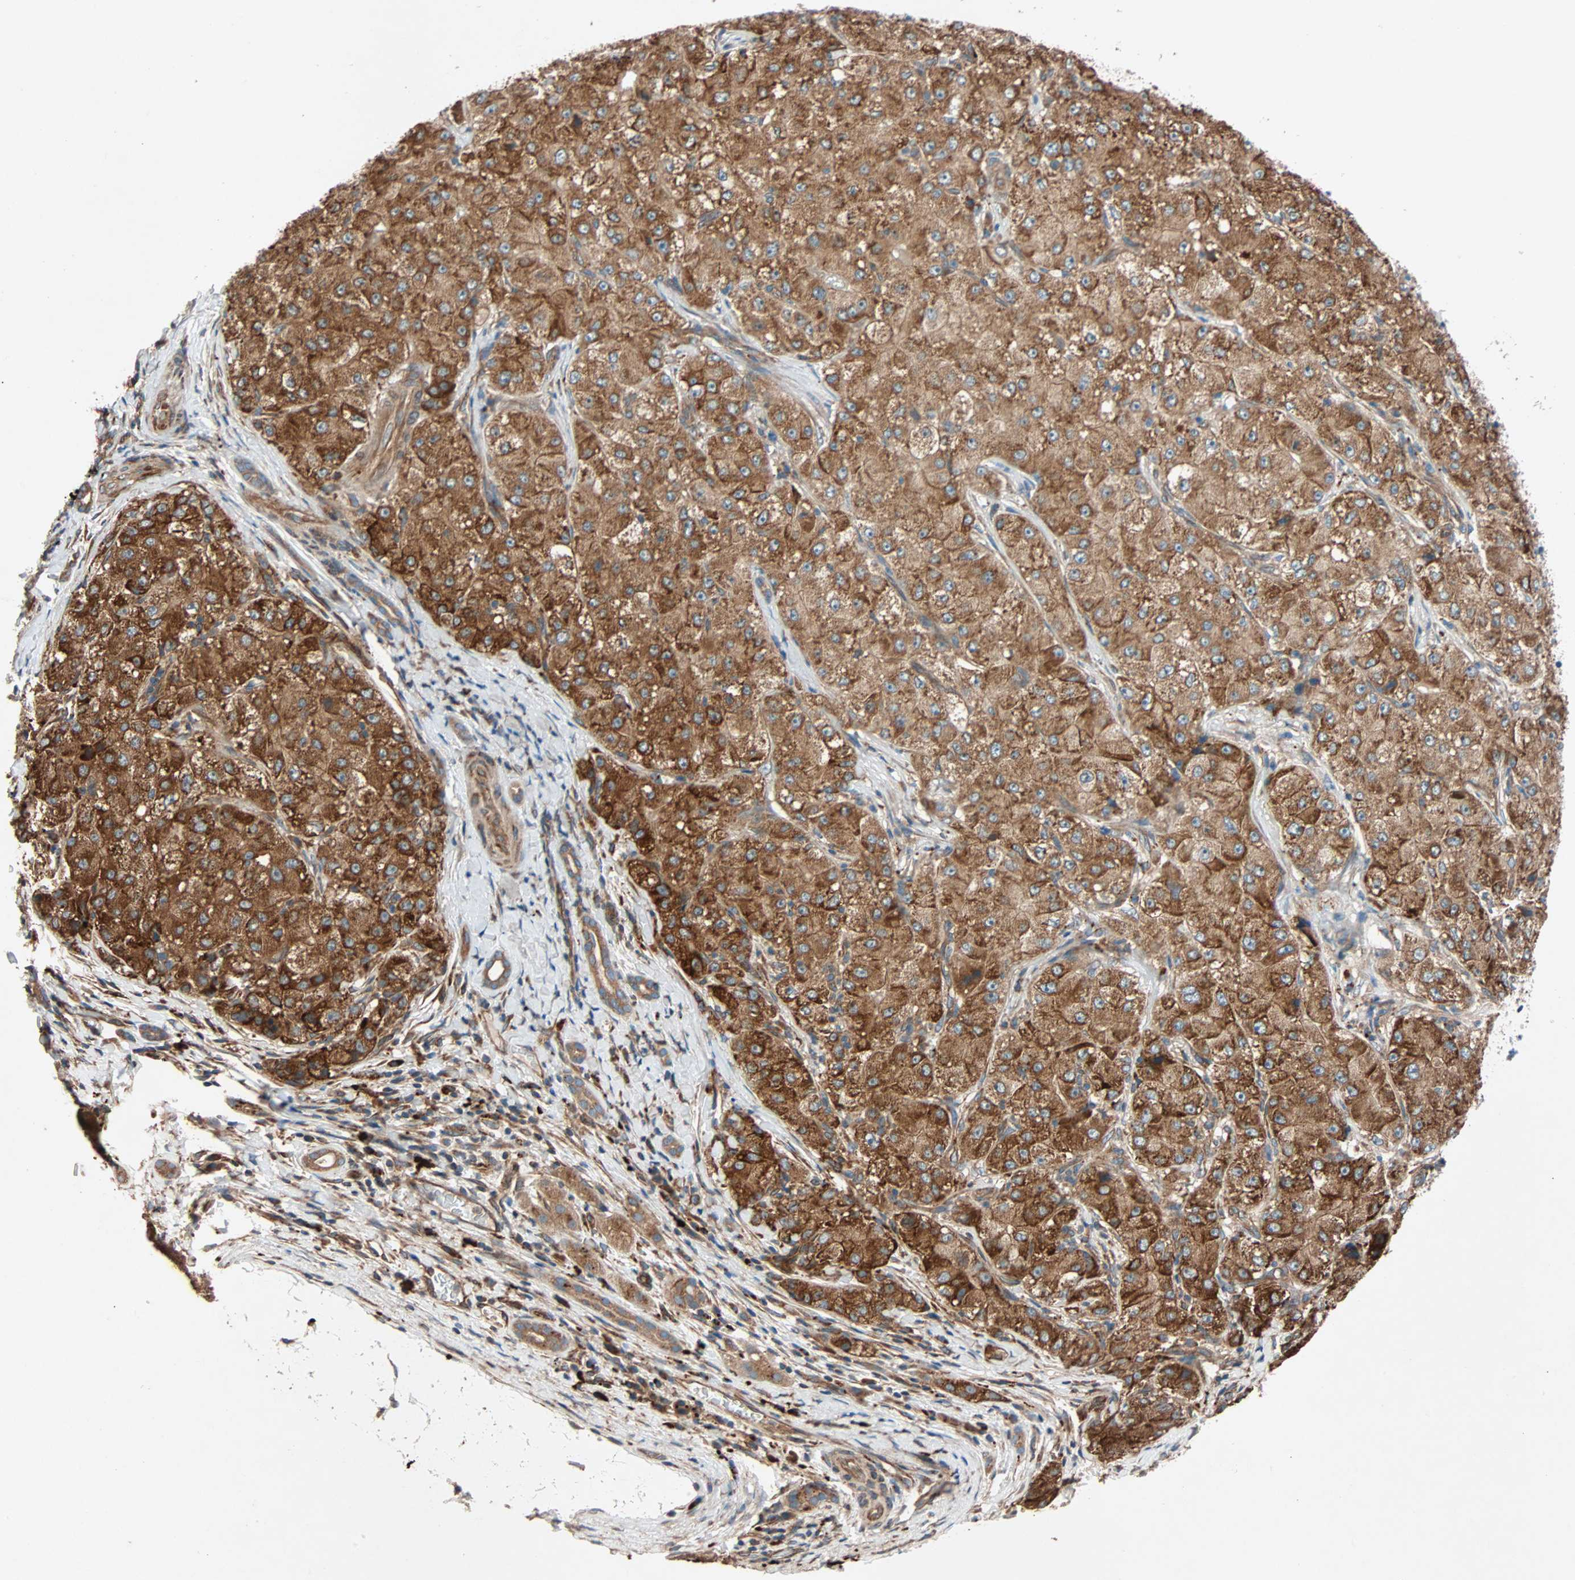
{"staining": {"intensity": "strong", "quantity": ">75%", "location": "cytoplasmic/membranous"}, "tissue": "liver cancer", "cell_type": "Tumor cells", "image_type": "cancer", "snomed": [{"axis": "morphology", "description": "Carcinoma, Hepatocellular, NOS"}, {"axis": "topography", "description": "Liver"}], "caption": "Strong cytoplasmic/membranous positivity is appreciated in about >75% of tumor cells in liver cancer.", "gene": "PHYH", "patient": {"sex": "male", "age": 80}}